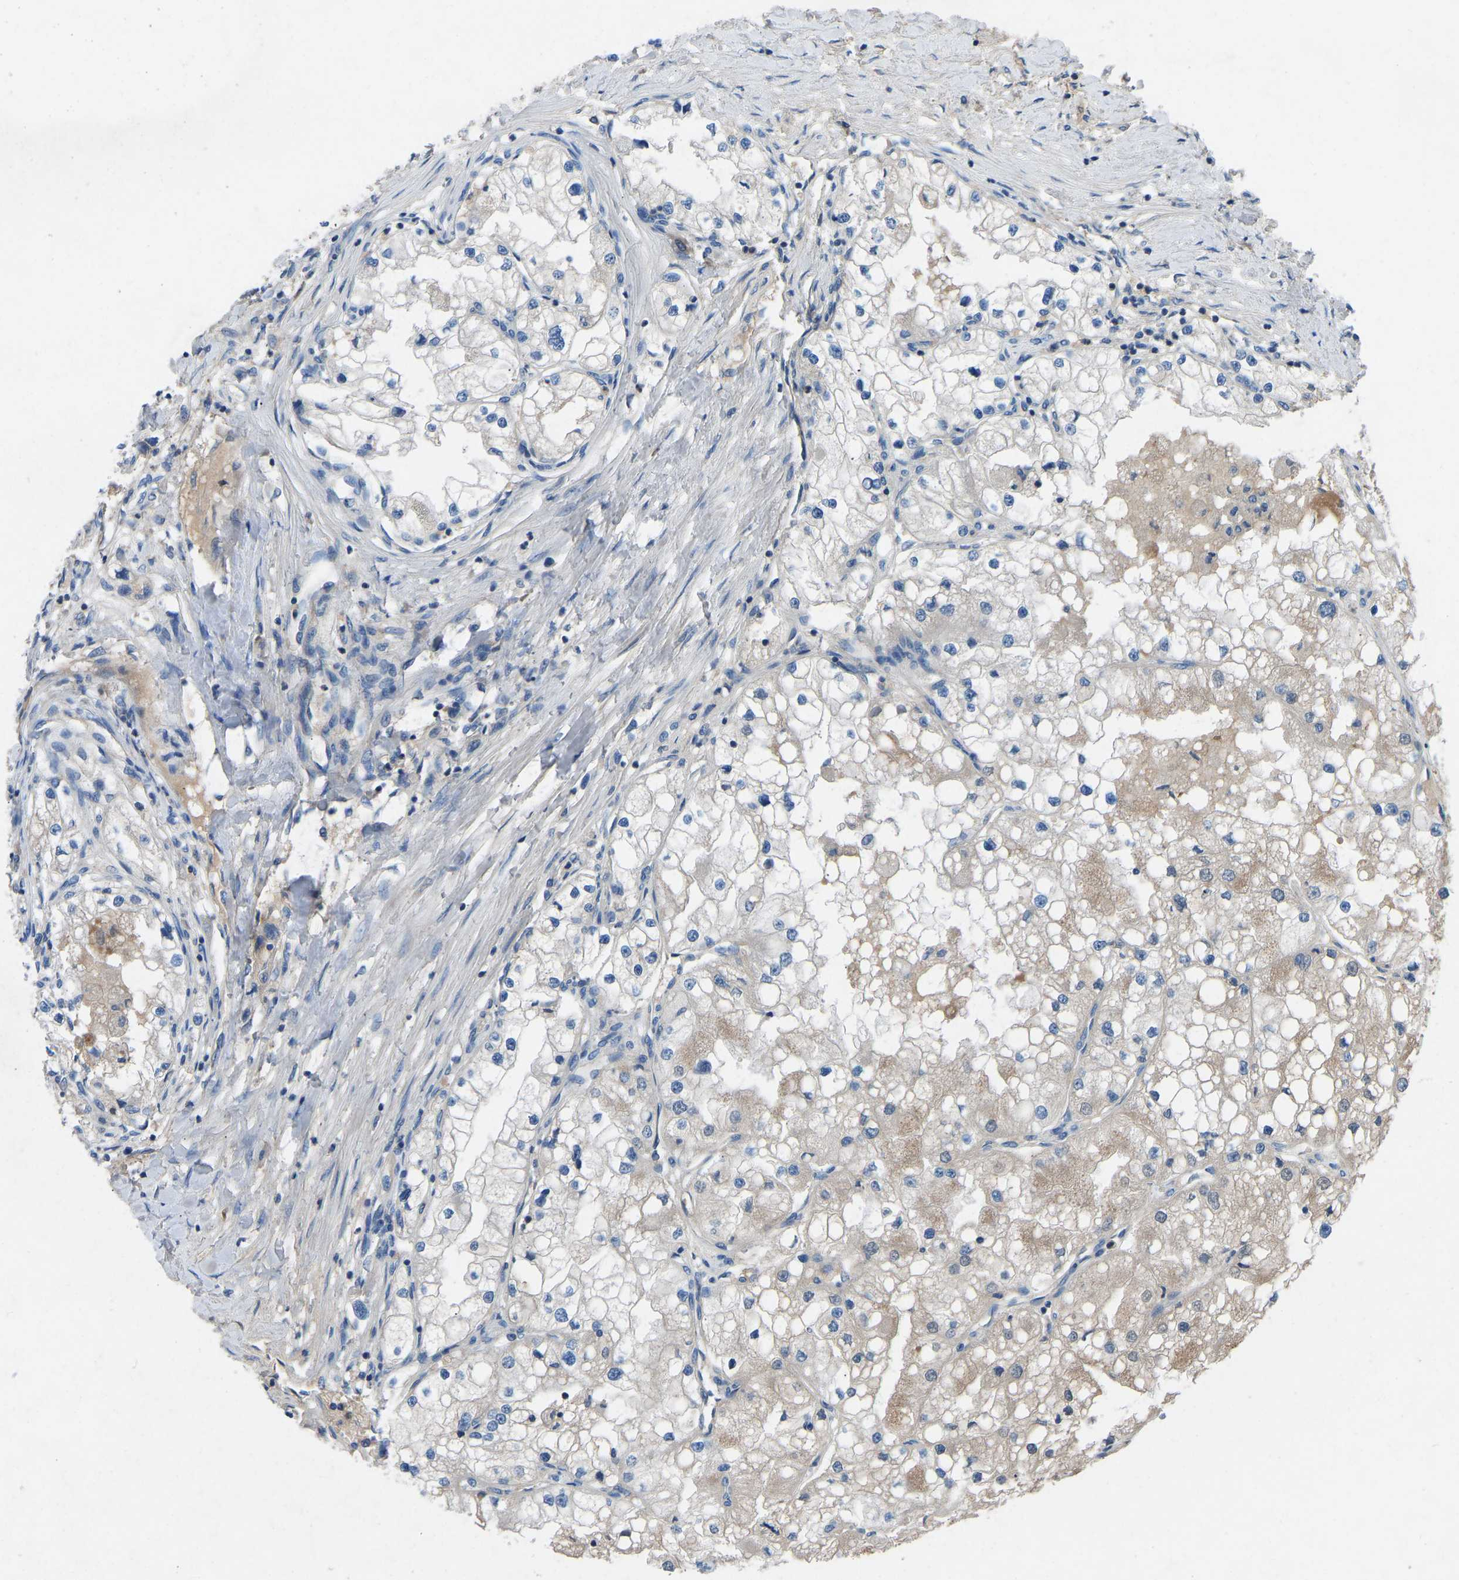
{"staining": {"intensity": "negative", "quantity": "none", "location": "none"}, "tissue": "renal cancer", "cell_type": "Tumor cells", "image_type": "cancer", "snomed": [{"axis": "morphology", "description": "Adenocarcinoma, NOS"}, {"axis": "topography", "description": "Kidney"}], "caption": "Renal adenocarcinoma stained for a protein using immunohistochemistry reveals no expression tumor cells.", "gene": "GRK6", "patient": {"sex": "male", "age": 68}}